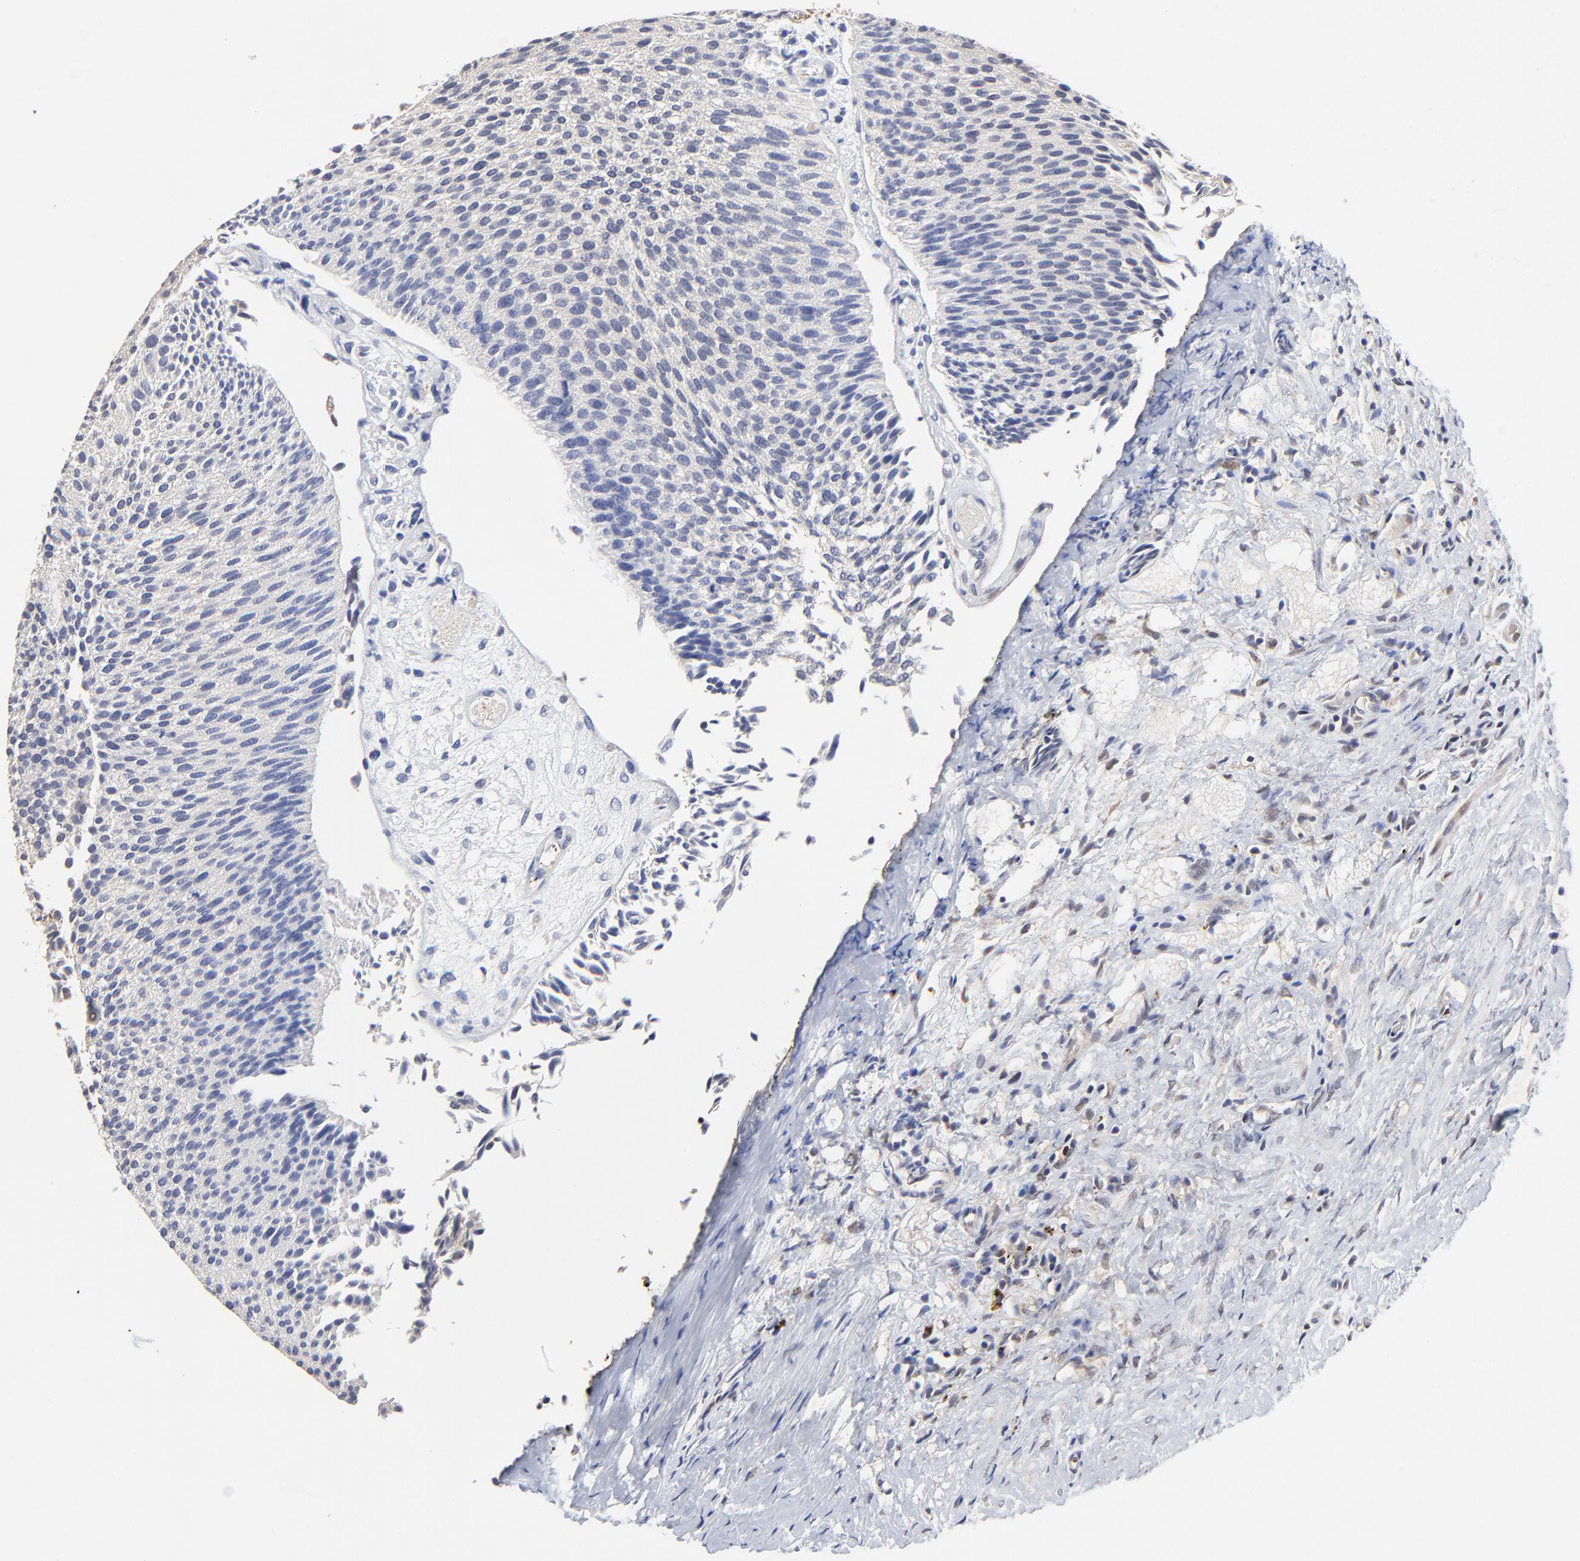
{"staining": {"intensity": "weak", "quantity": "<25%", "location": "cytoplasmic/membranous"}, "tissue": "urothelial cancer", "cell_type": "Tumor cells", "image_type": "cancer", "snomed": [{"axis": "morphology", "description": "Urothelial carcinoma, Low grade"}, {"axis": "topography", "description": "Urinary bladder"}], "caption": "The micrograph displays no significant staining in tumor cells of urothelial carcinoma (low-grade).", "gene": "LGALS3", "patient": {"sex": "male", "age": 84}}